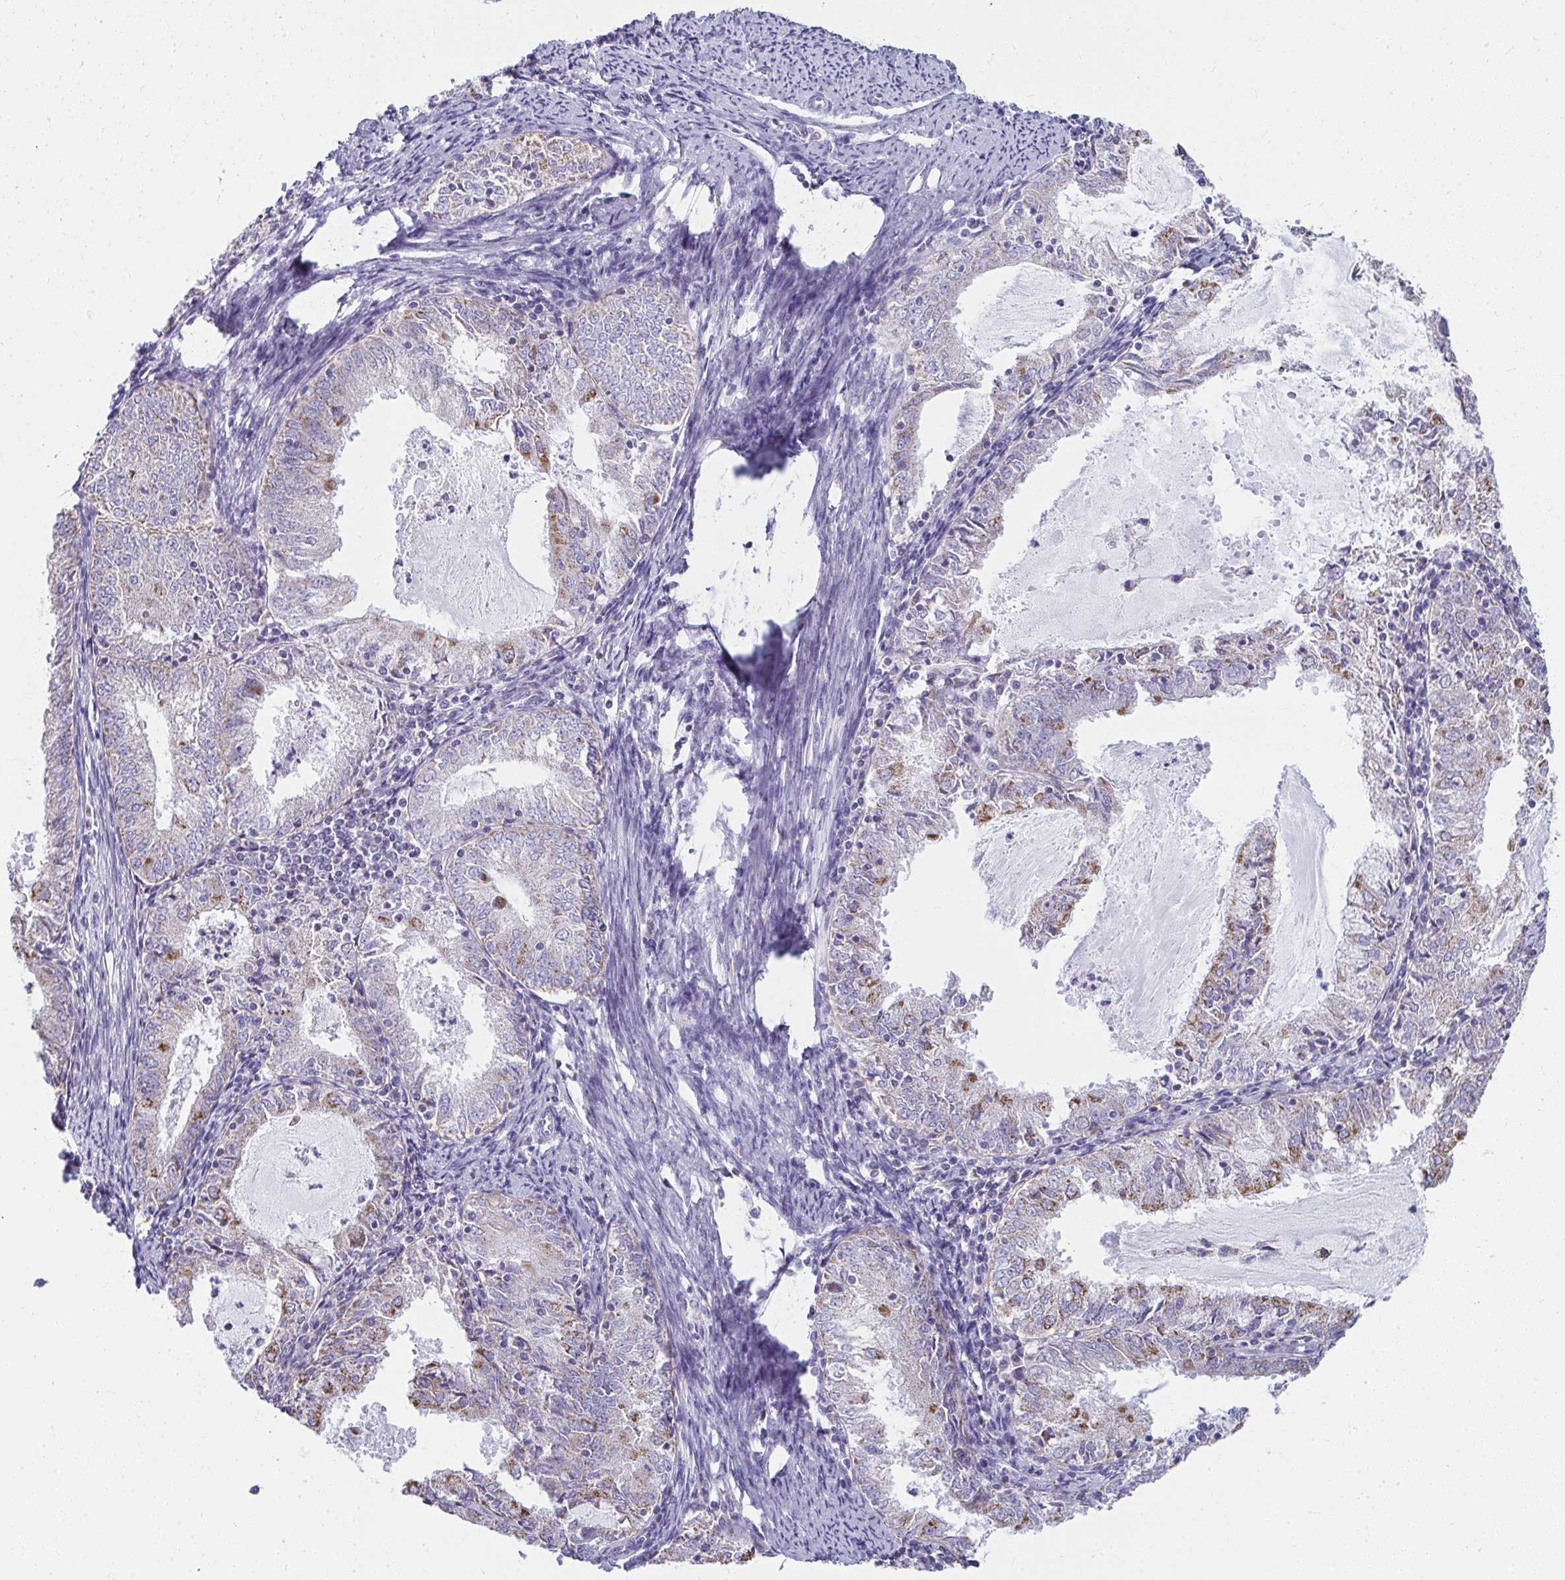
{"staining": {"intensity": "moderate", "quantity": "25%-75%", "location": "cytoplasmic/membranous"}, "tissue": "endometrial cancer", "cell_type": "Tumor cells", "image_type": "cancer", "snomed": [{"axis": "morphology", "description": "Adenocarcinoma, NOS"}, {"axis": "topography", "description": "Endometrium"}], "caption": "IHC staining of endometrial cancer, which reveals medium levels of moderate cytoplasmic/membranous positivity in about 25%-75% of tumor cells indicating moderate cytoplasmic/membranous protein expression. The staining was performed using DAB (brown) for protein detection and nuclei were counterstained in hematoxylin (blue).", "gene": "SLC6A1", "patient": {"sex": "female", "age": 57}}